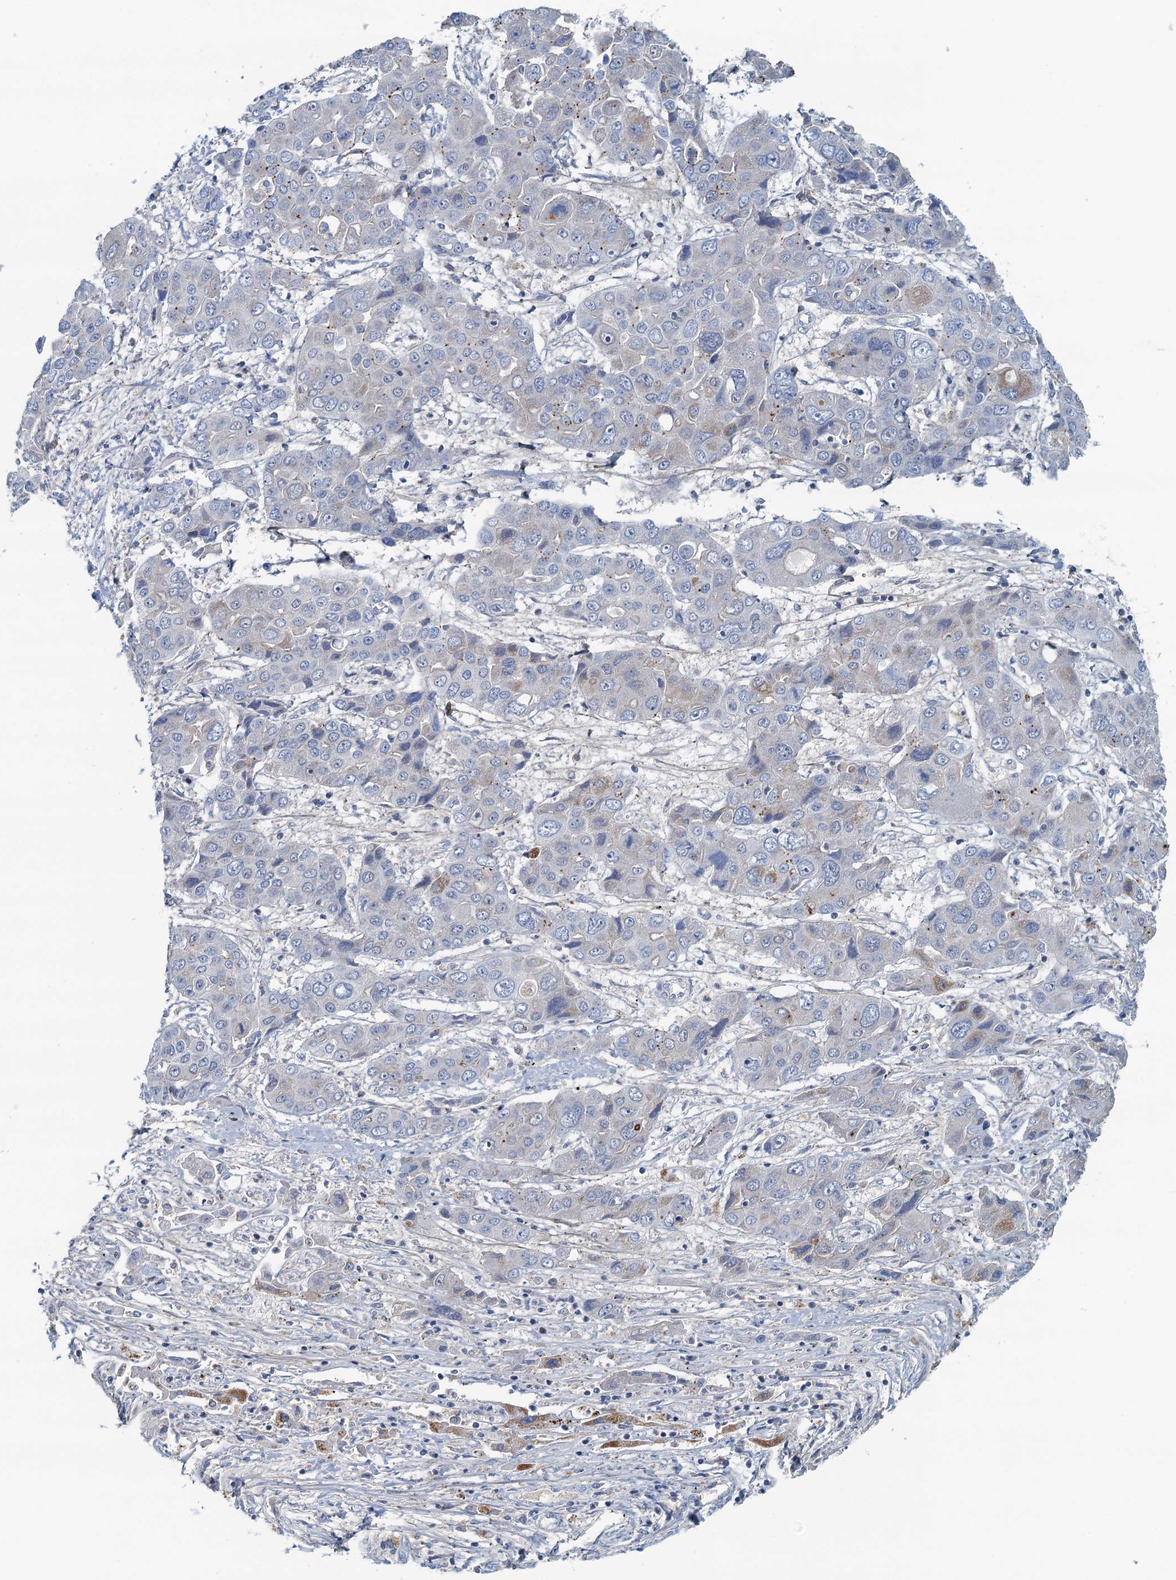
{"staining": {"intensity": "negative", "quantity": "none", "location": "none"}, "tissue": "liver cancer", "cell_type": "Tumor cells", "image_type": "cancer", "snomed": [{"axis": "morphology", "description": "Cholangiocarcinoma"}, {"axis": "topography", "description": "Liver"}], "caption": "There is no significant staining in tumor cells of liver cholangiocarcinoma.", "gene": "THAP10", "patient": {"sex": "male", "age": 67}}